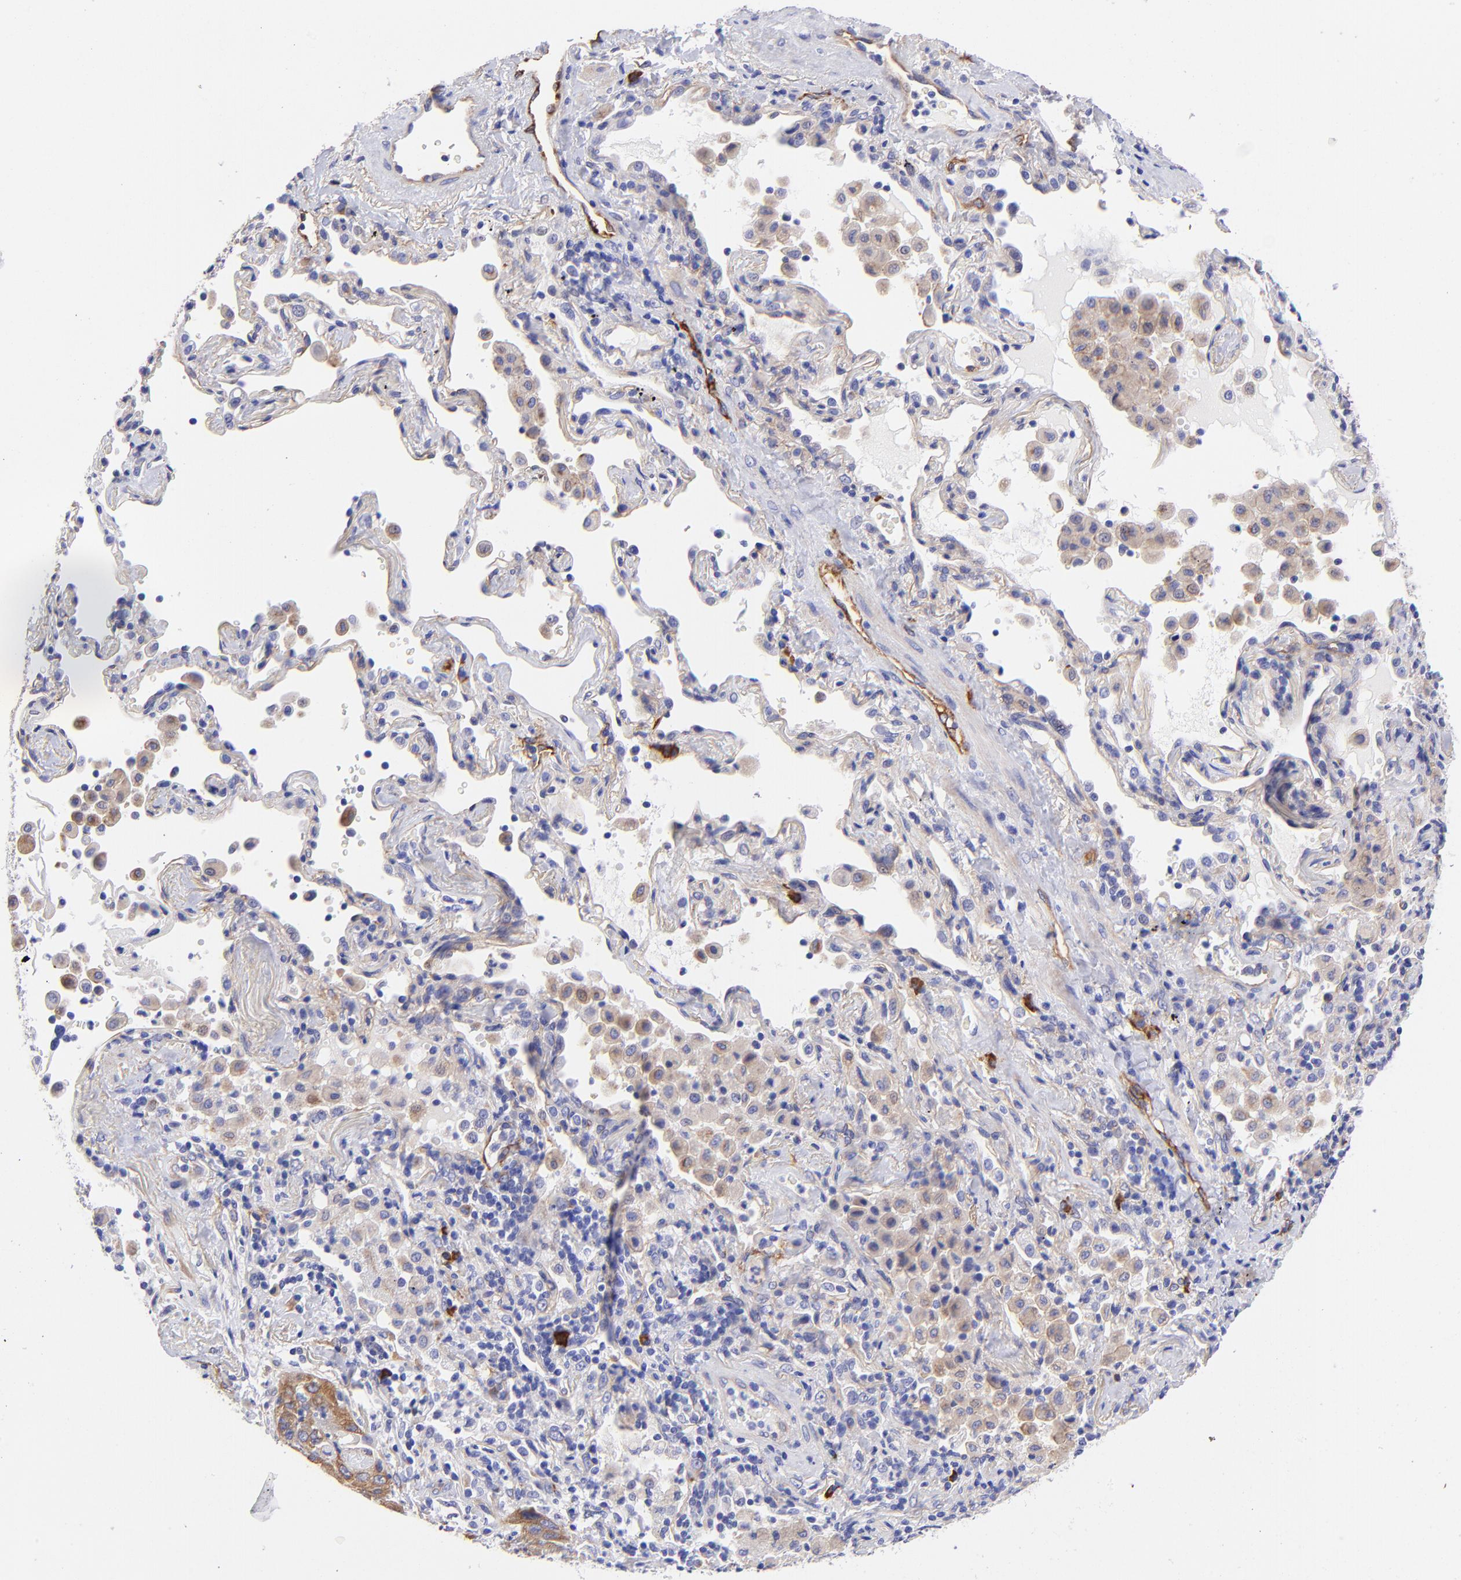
{"staining": {"intensity": "moderate", "quantity": "25%-75%", "location": "cytoplasmic/membranous"}, "tissue": "lung cancer", "cell_type": "Tumor cells", "image_type": "cancer", "snomed": [{"axis": "morphology", "description": "Squamous cell carcinoma, NOS"}, {"axis": "topography", "description": "Lung"}], "caption": "Lung cancer tissue shows moderate cytoplasmic/membranous expression in about 25%-75% of tumor cells, visualized by immunohistochemistry.", "gene": "PPFIBP1", "patient": {"sex": "female", "age": 67}}